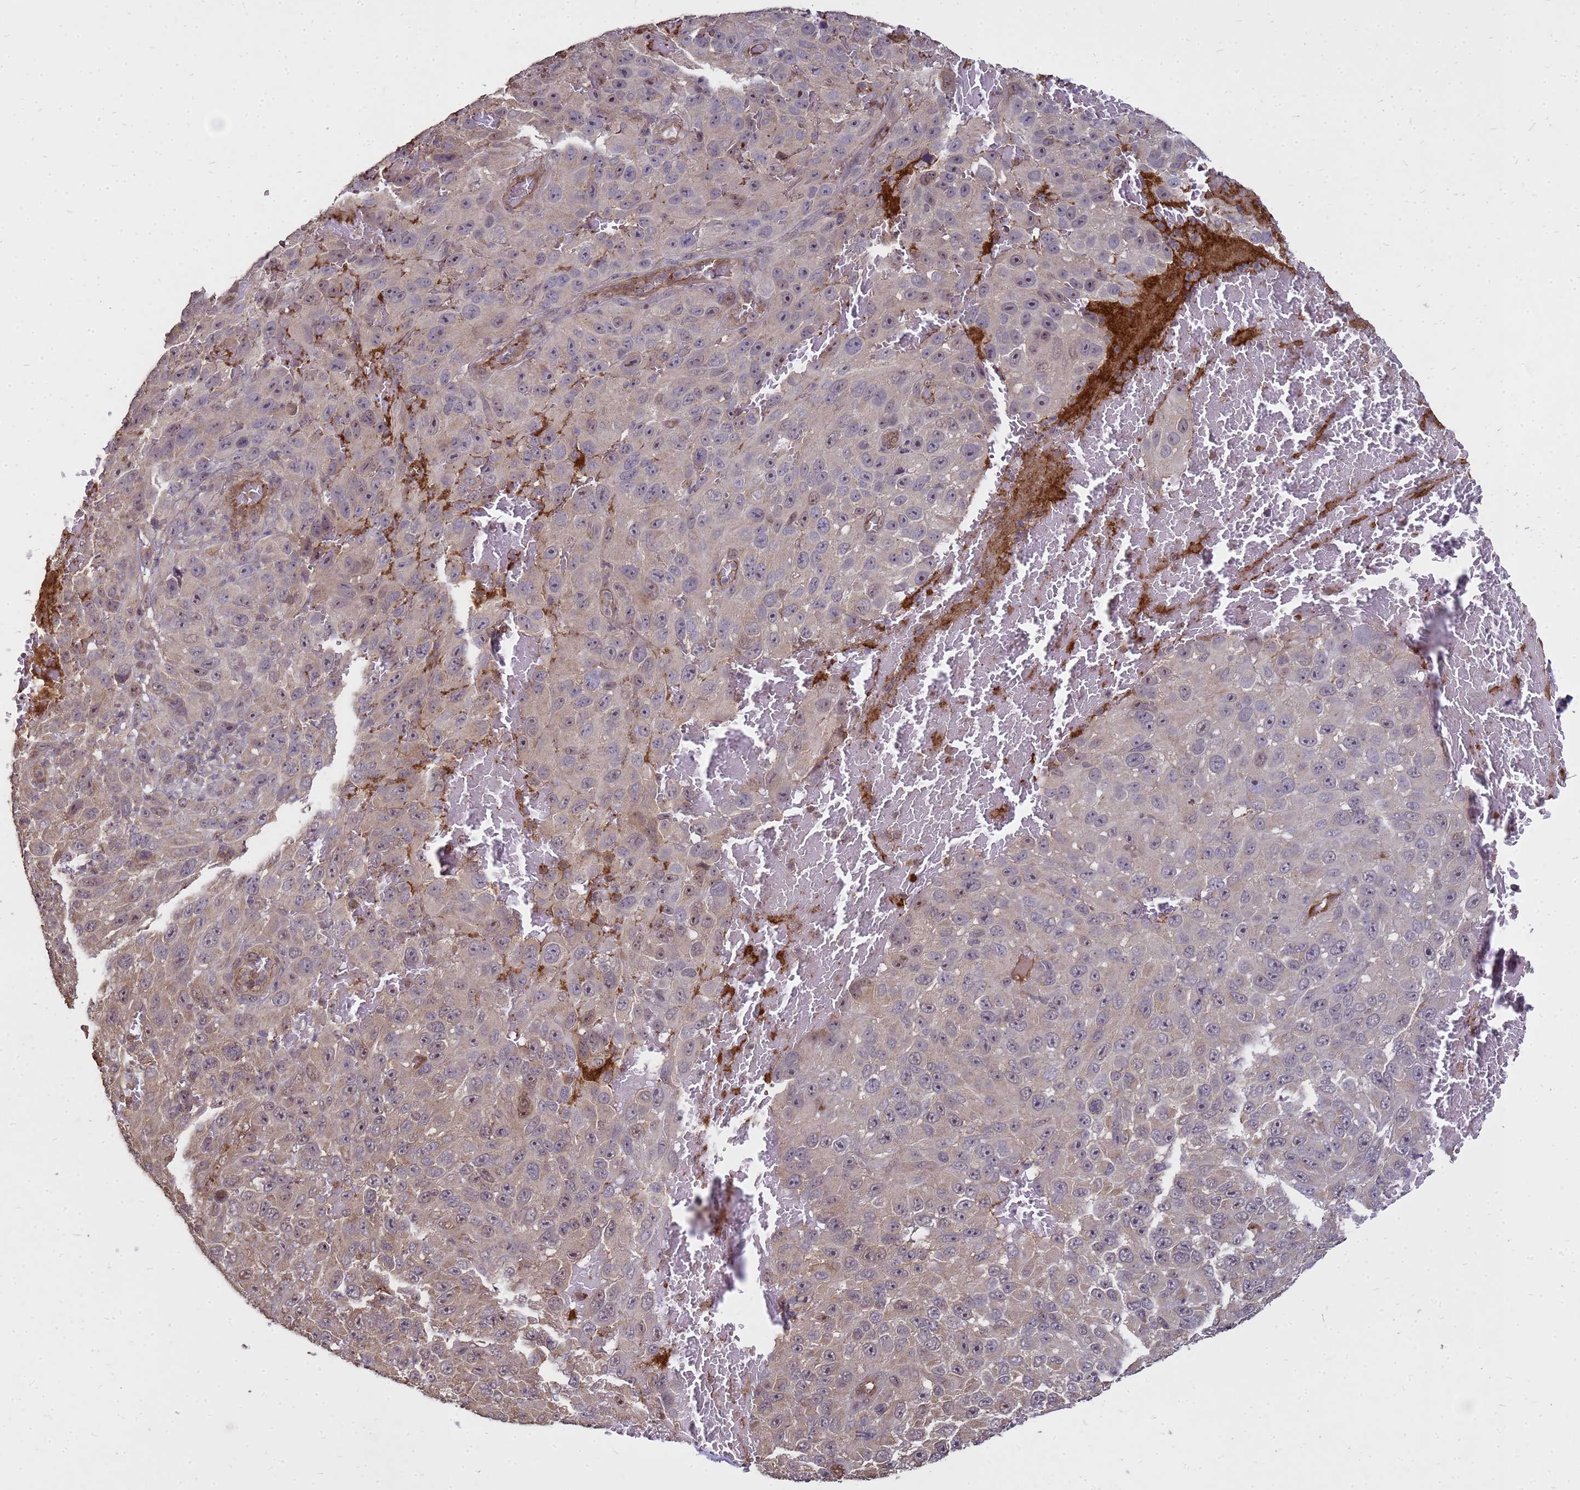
{"staining": {"intensity": "weak", "quantity": "<25%", "location": "cytoplasmic/membranous"}, "tissue": "melanoma", "cell_type": "Tumor cells", "image_type": "cancer", "snomed": [{"axis": "morphology", "description": "Normal tissue, NOS"}, {"axis": "morphology", "description": "Malignant melanoma, NOS"}, {"axis": "topography", "description": "Skin"}], "caption": "This is an IHC image of human melanoma. There is no expression in tumor cells.", "gene": "CRBN", "patient": {"sex": "female", "age": 96}}